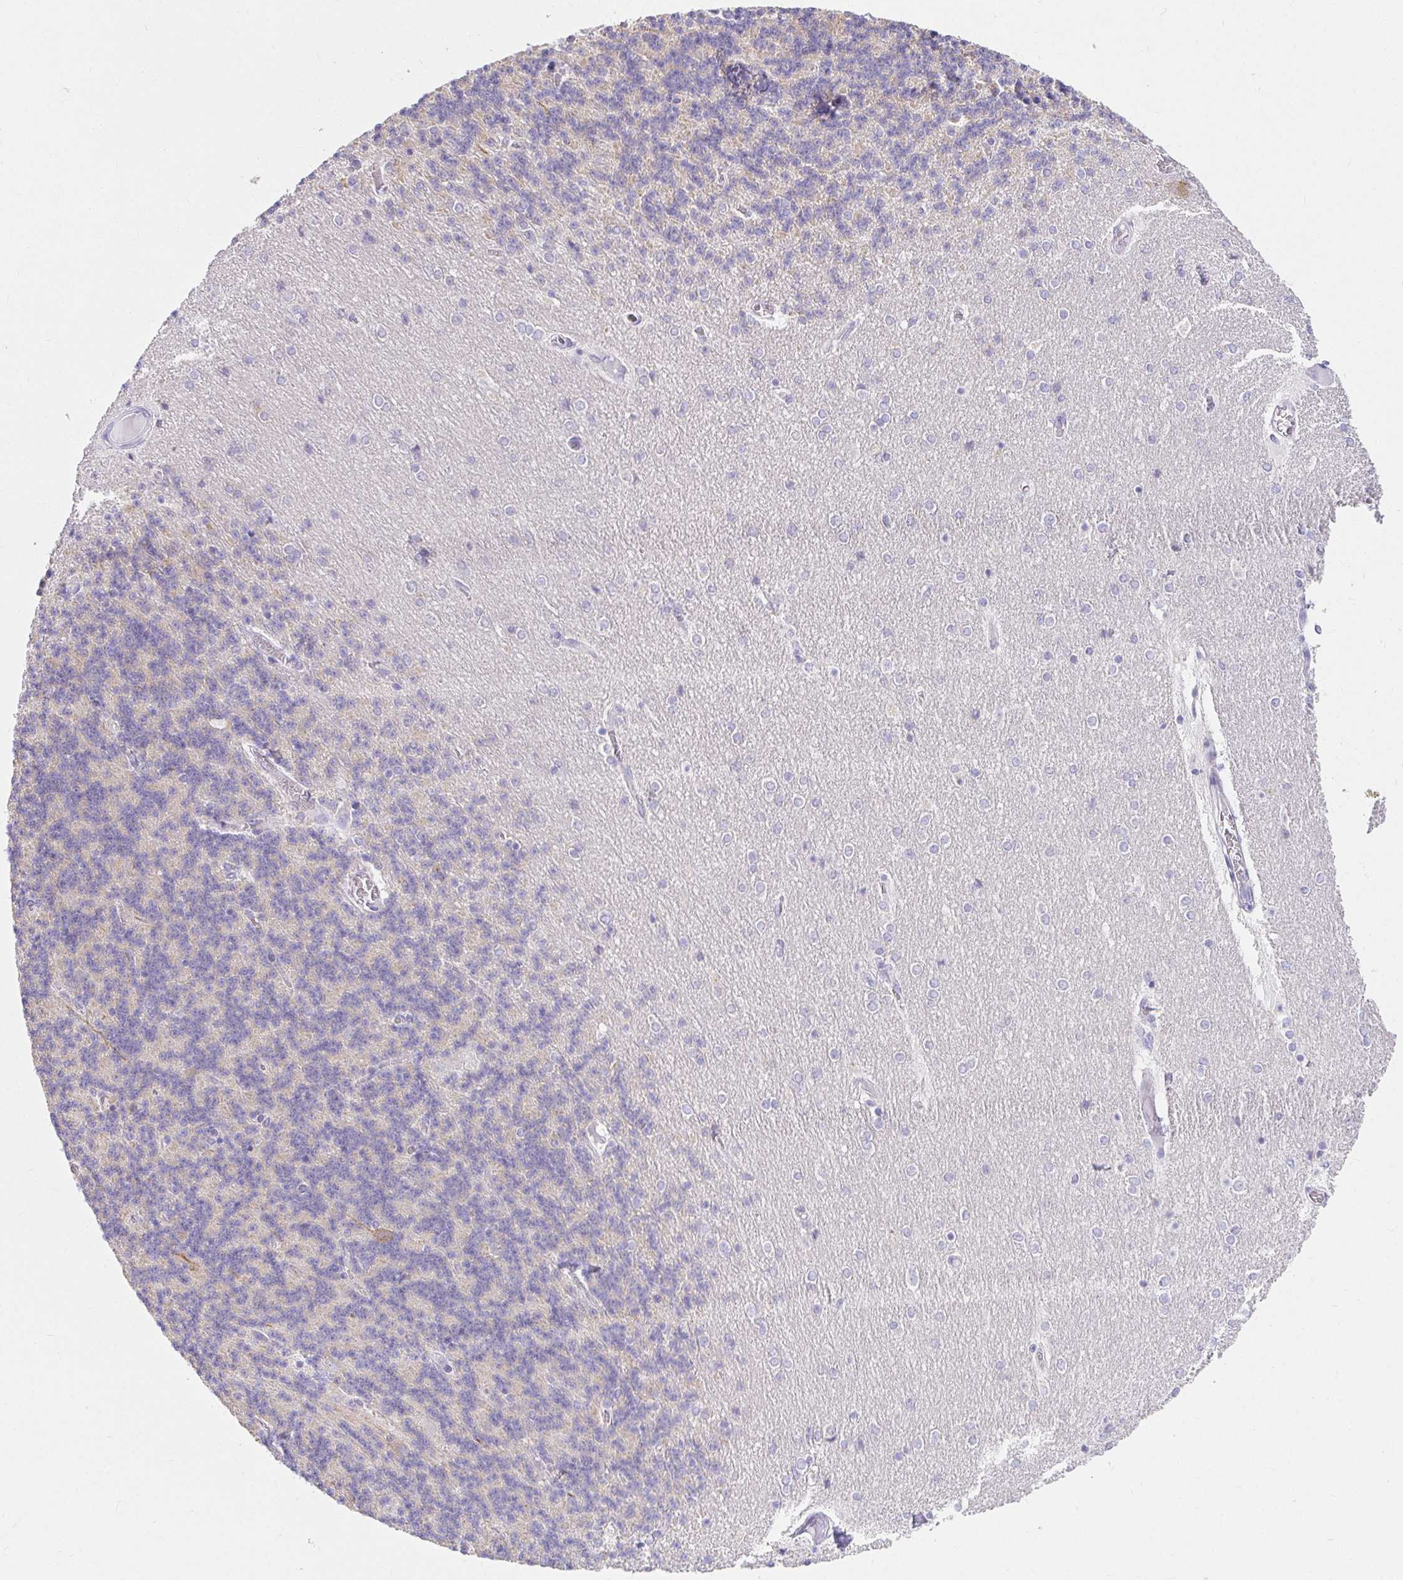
{"staining": {"intensity": "negative", "quantity": "none", "location": "none"}, "tissue": "cerebellum", "cell_type": "Cells in granular layer", "image_type": "normal", "snomed": [{"axis": "morphology", "description": "Normal tissue, NOS"}, {"axis": "topography", "description": "Cerebellum"}], "caption": "Human cerebellum stained for a protein using IHC shows no staining in cells in granular layer.", "gene": "VGLL1", "patient": {"sex": "female", "age": 54}}